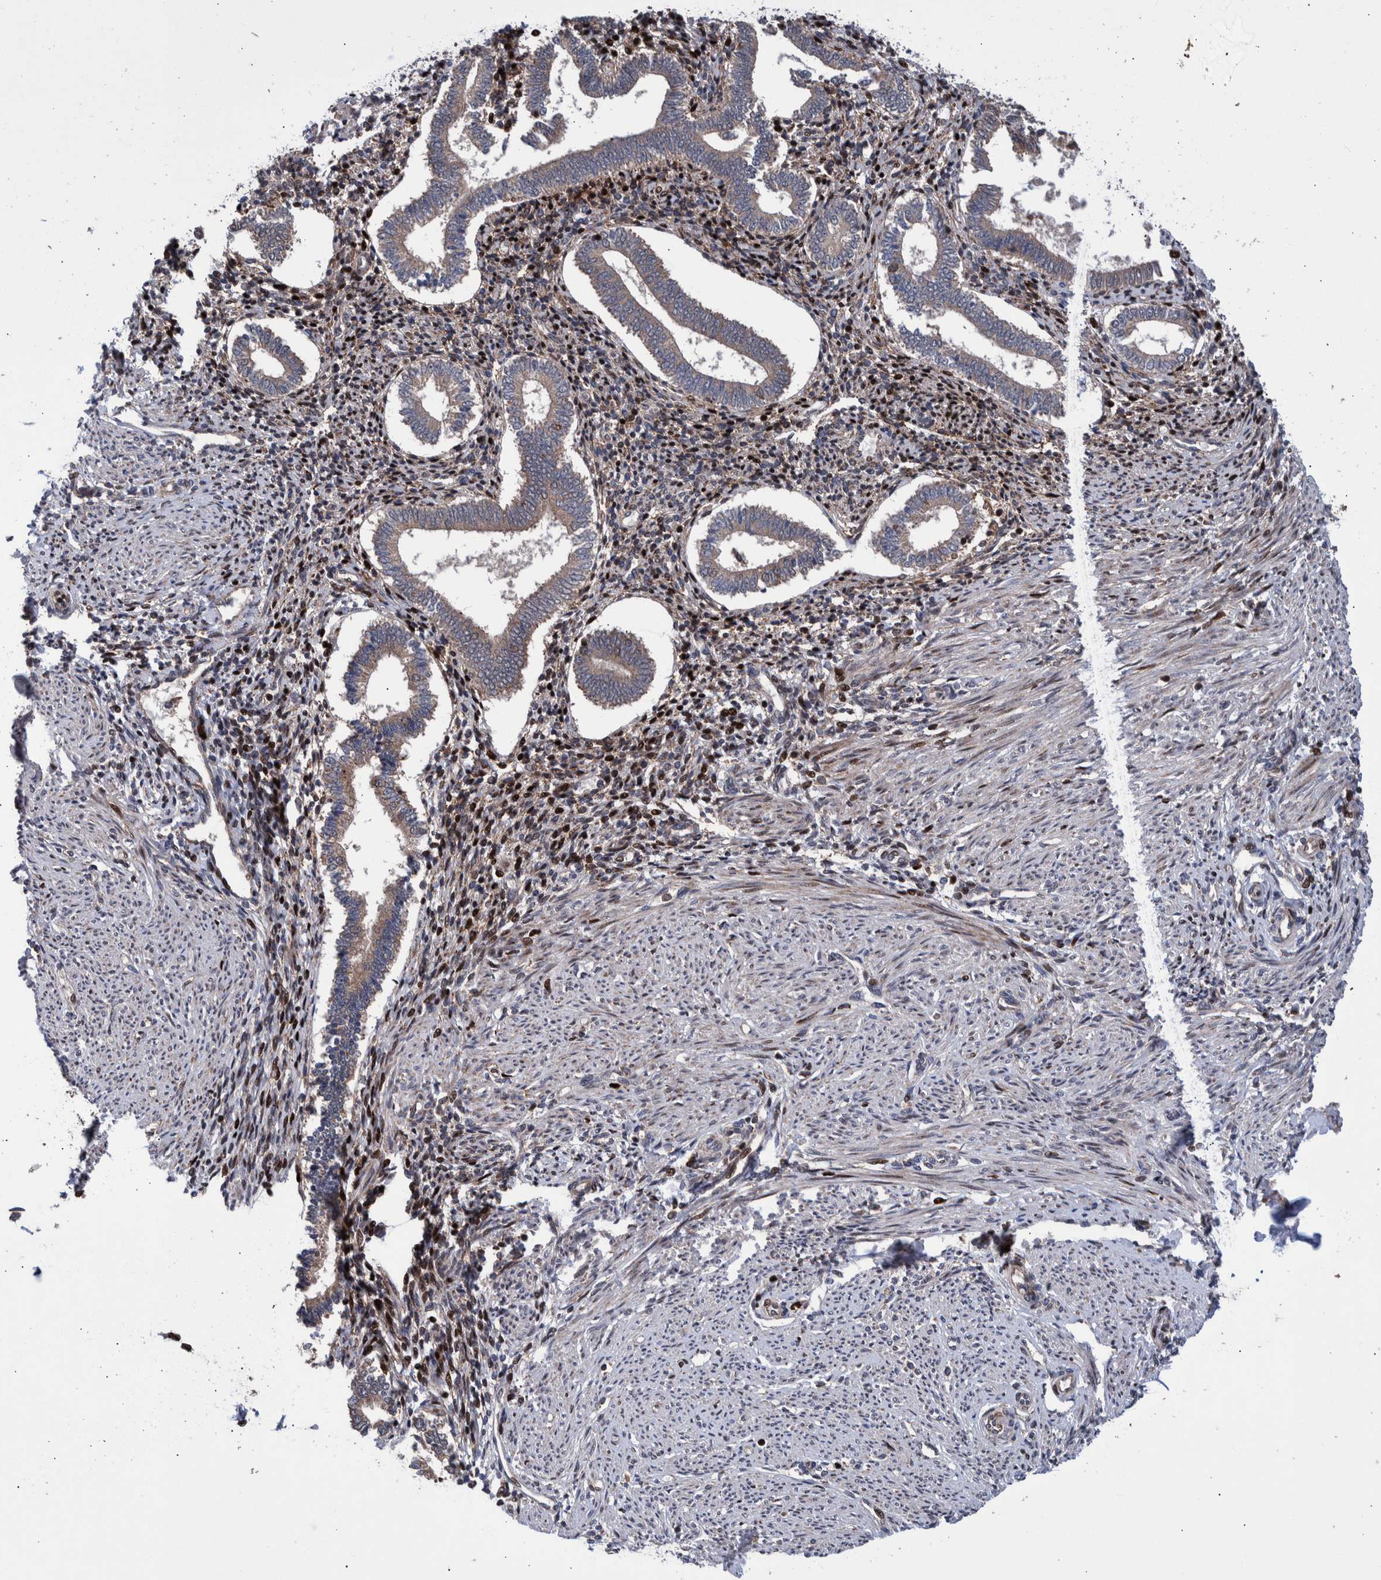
{"staining": {"intensity": "moderate", "quantity": ">75%", "location": "cytoplasmic/membranous,nuclear"}, "tissue": "endometrium", "cell_type": "Cells in endometrial stroma", "image_type": "normal", "snomed": [{"axis": "morphology", "description": "Normal tissue, NOS"}, {"axis": "topography", "description": "Endometrium"}], "caption": "Cells in endometrial stroma exhibit medium levels of moderate cytoplasmic/membranous,nuclear expression in approximately >75% of cells in normal human endometrium. Nuclei are stained in blue.", "gene": "SHISA6", "patient": {"sex": "female", "age": 42}}